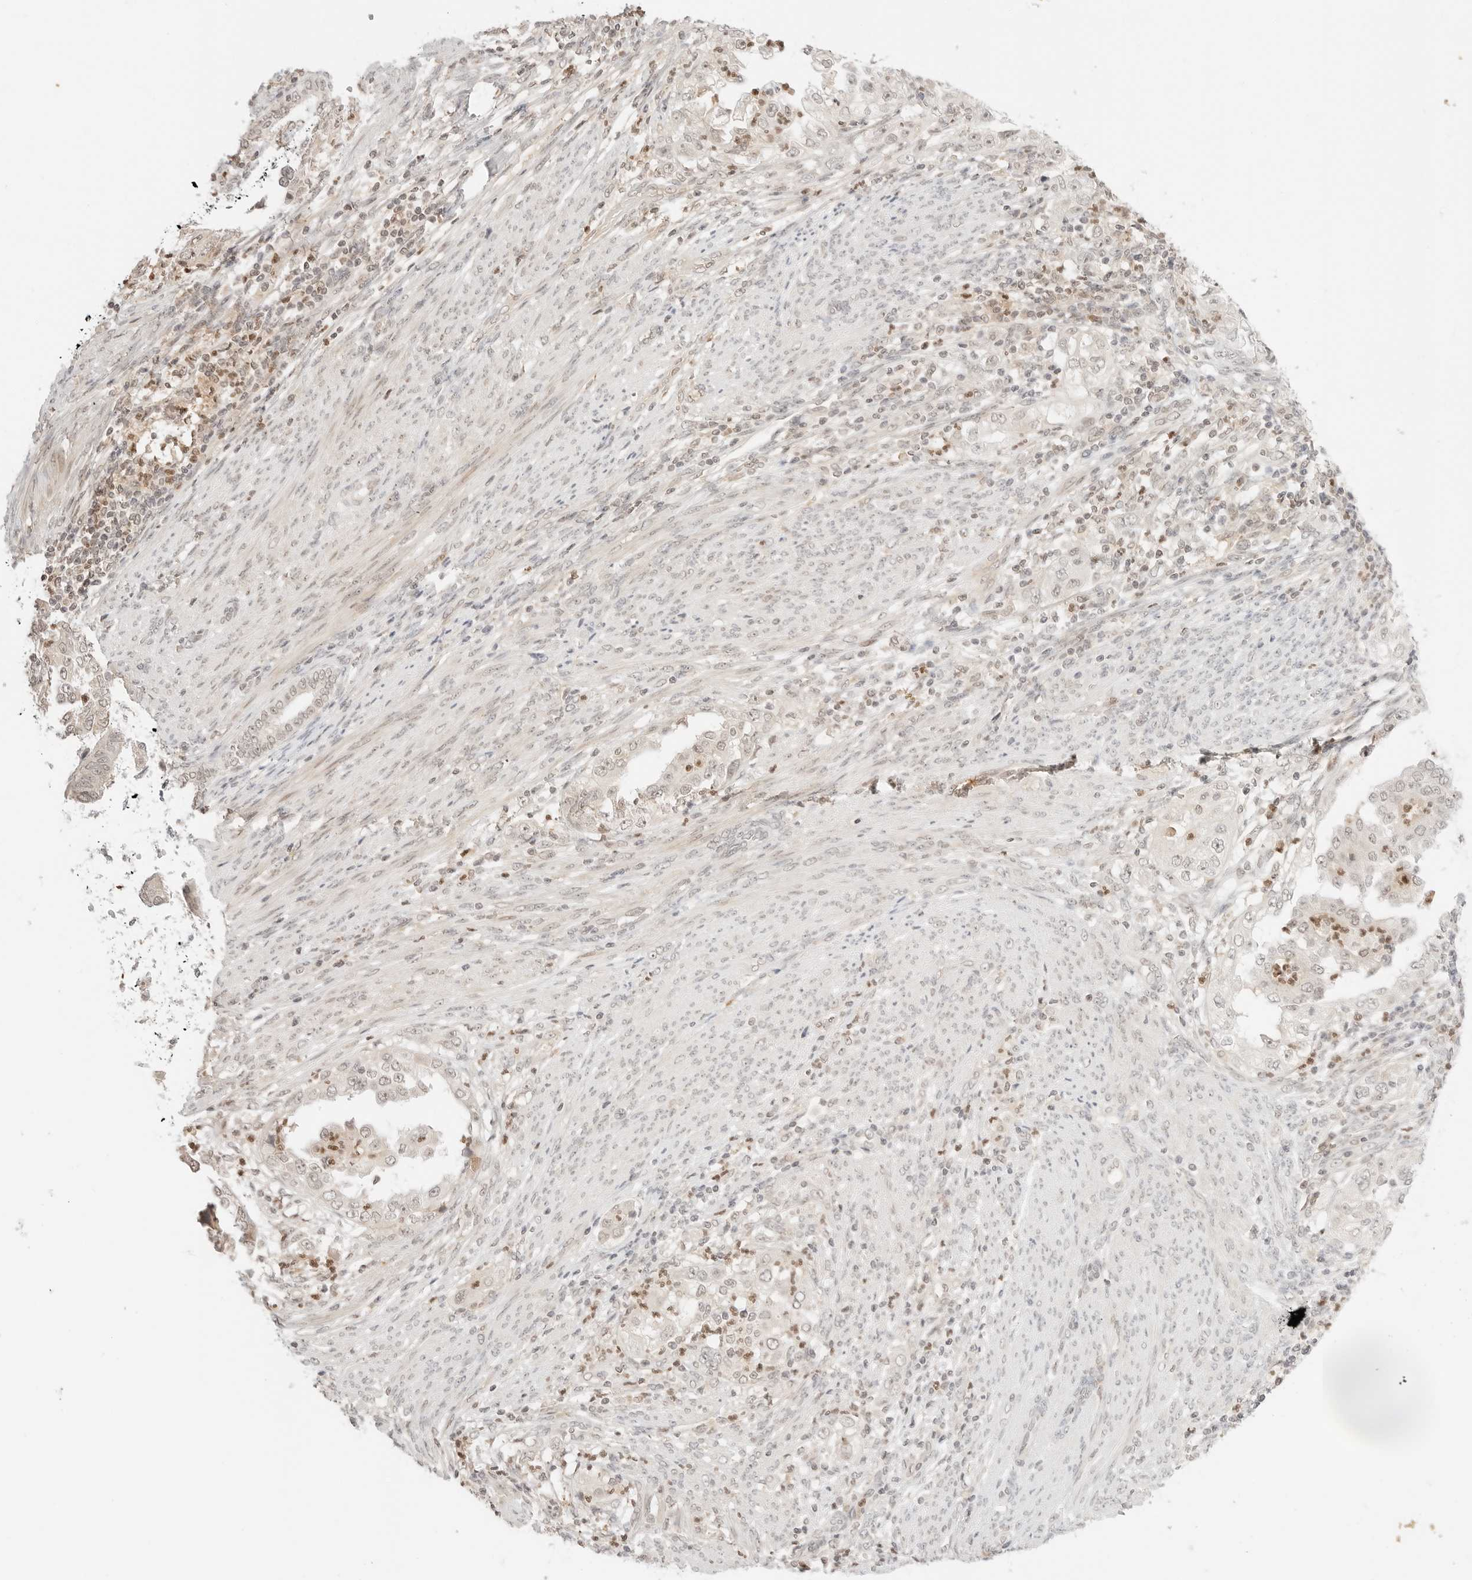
{"staining": {"intensity": "weak", "quantity": "25%-75%", "location": "nuclear"}, "tissue": "endometrial cancer", "cell_type": "Tumor cells", "image_type": "cancer", "snomed": [{"axis": "morphology", "description": "Adenocarcinoma, NOS"}, {"axis": "topography", "description": "Endometrium"}], "caption": "Endometrial cancer stained for a protein demonstrates weak nuclear positivity in tumor cells.", "gene": "RPS6KL1", "patient": {"sex": "female", "age": 85}}